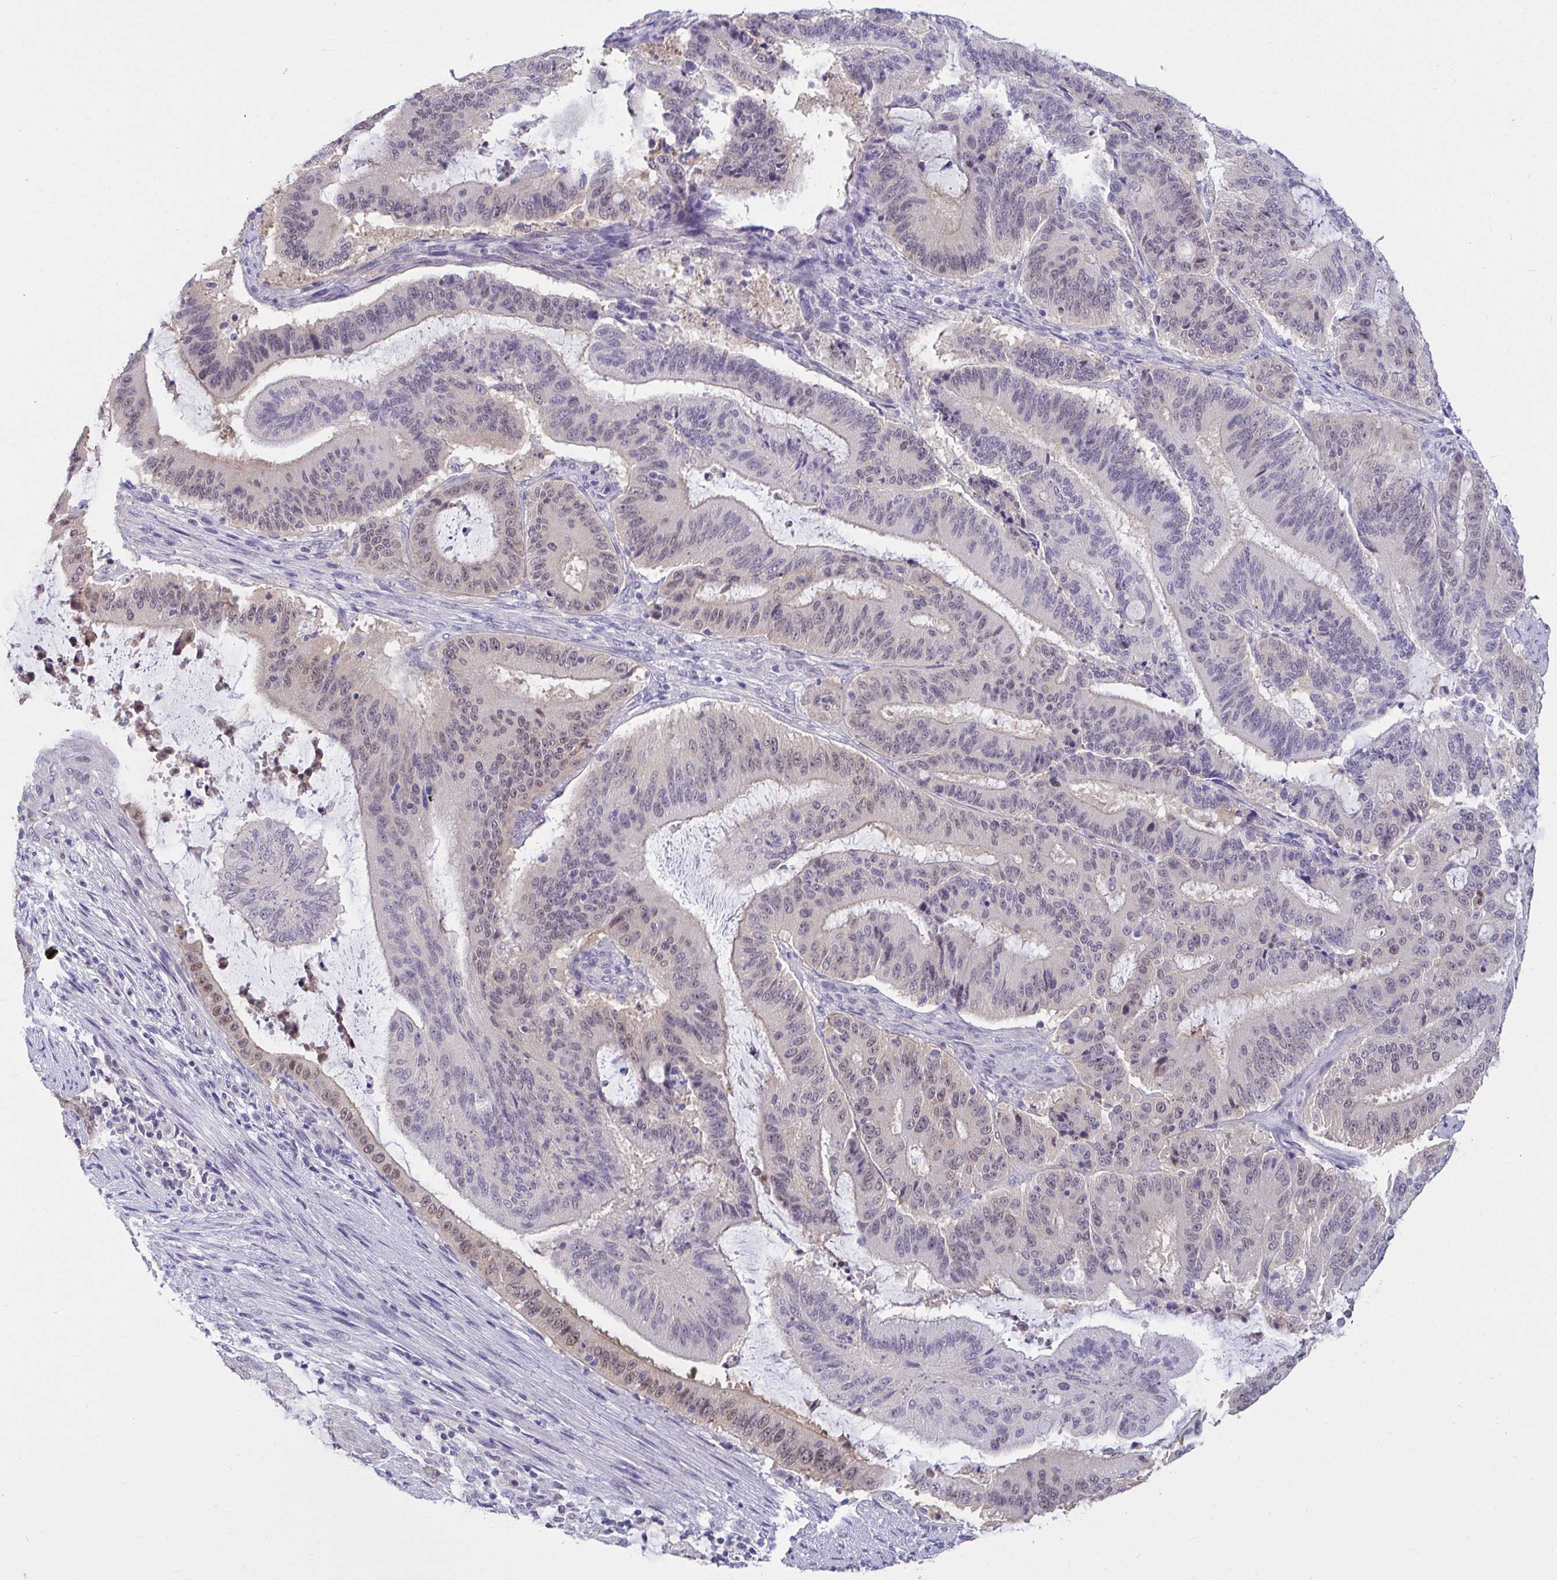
{"staining": {"intensity": "weak", "quantity": "<25%", "location": "nuclear"}, "tissue": "liver cancer", "cell_type": "Tumor cells", "image_type": "cancer", "snomed": [{"axis": "morphology", "description": "Normal tissue, NOS"}, {"axis": "morphology", "description": "Cholangiocarcinoma"}, {"axis": "topography", "description": "Liver"}, {"axis": "topography", "description": "Peripheral nerve tissue"}], "caption": "High power microscopy image of an immunohistochemistry histopathology image of liver cholangiocarcinoma, revealing no significant staining in tumor cells. (DAB (3,3'-diaminobenzidine) IHC, high magnification).", "gene": "CSE1L", "patient": {"sex": "female", "age": 73}}